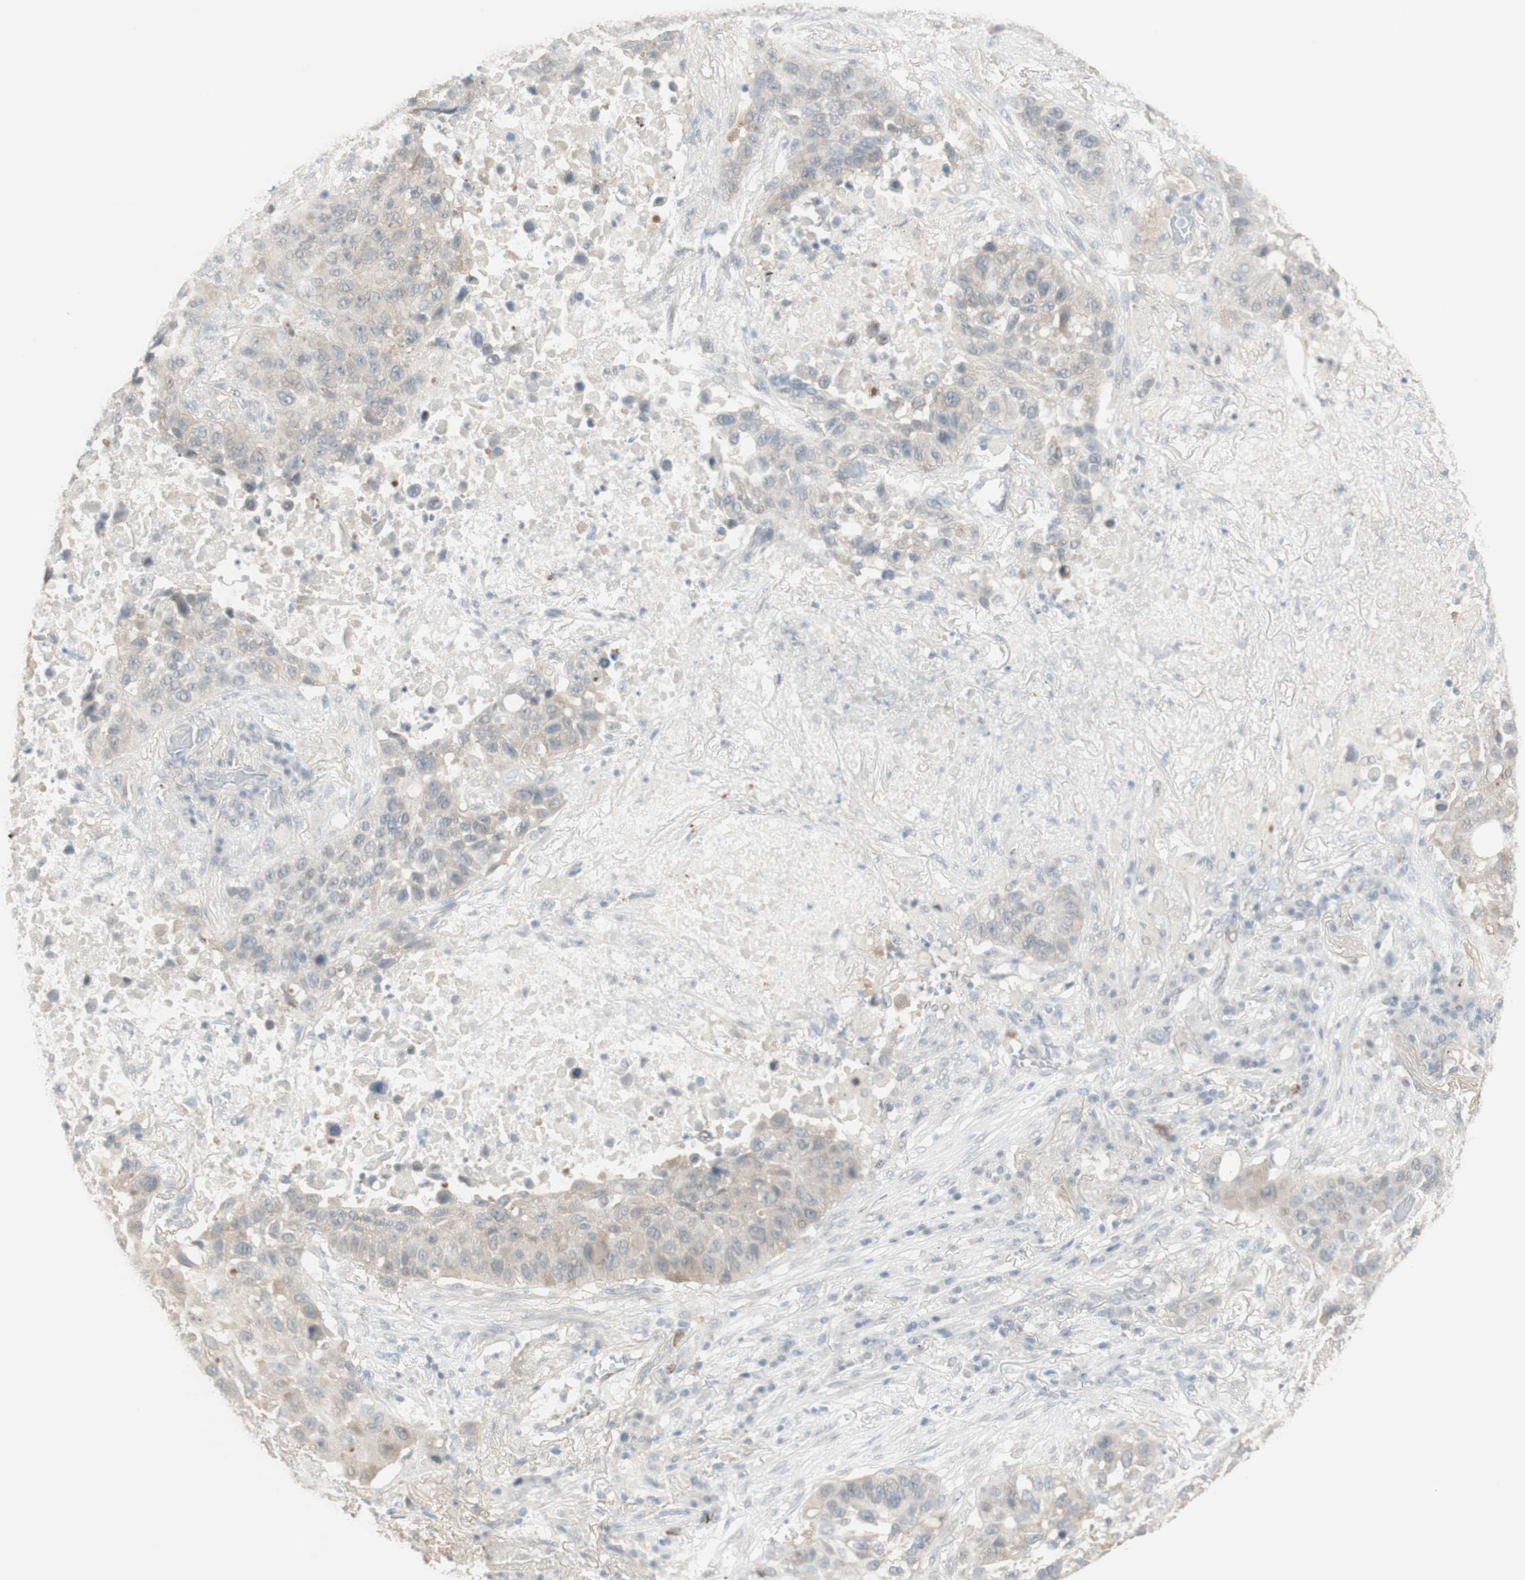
{"staining": {"intensity": "negative", "quantity": "none", "location": "none"}, "tissue": "lung cancer", "cell_type": "Tumor cells", "image_type": "cancer", "snomed": [{"axis": "morphology", "description": "Squamous cell carcinoma, NOS"}, {"axis": "topography", "description": "Lung"}], "caption": "A high-resolution histopathology image shows immunohistochemistry staining of squamous cell carcinoma (lung), which exhibits no significant staining in tumor cells.", "gene": "MUC3A", "patient": {"sex": "male", "age": 57}}